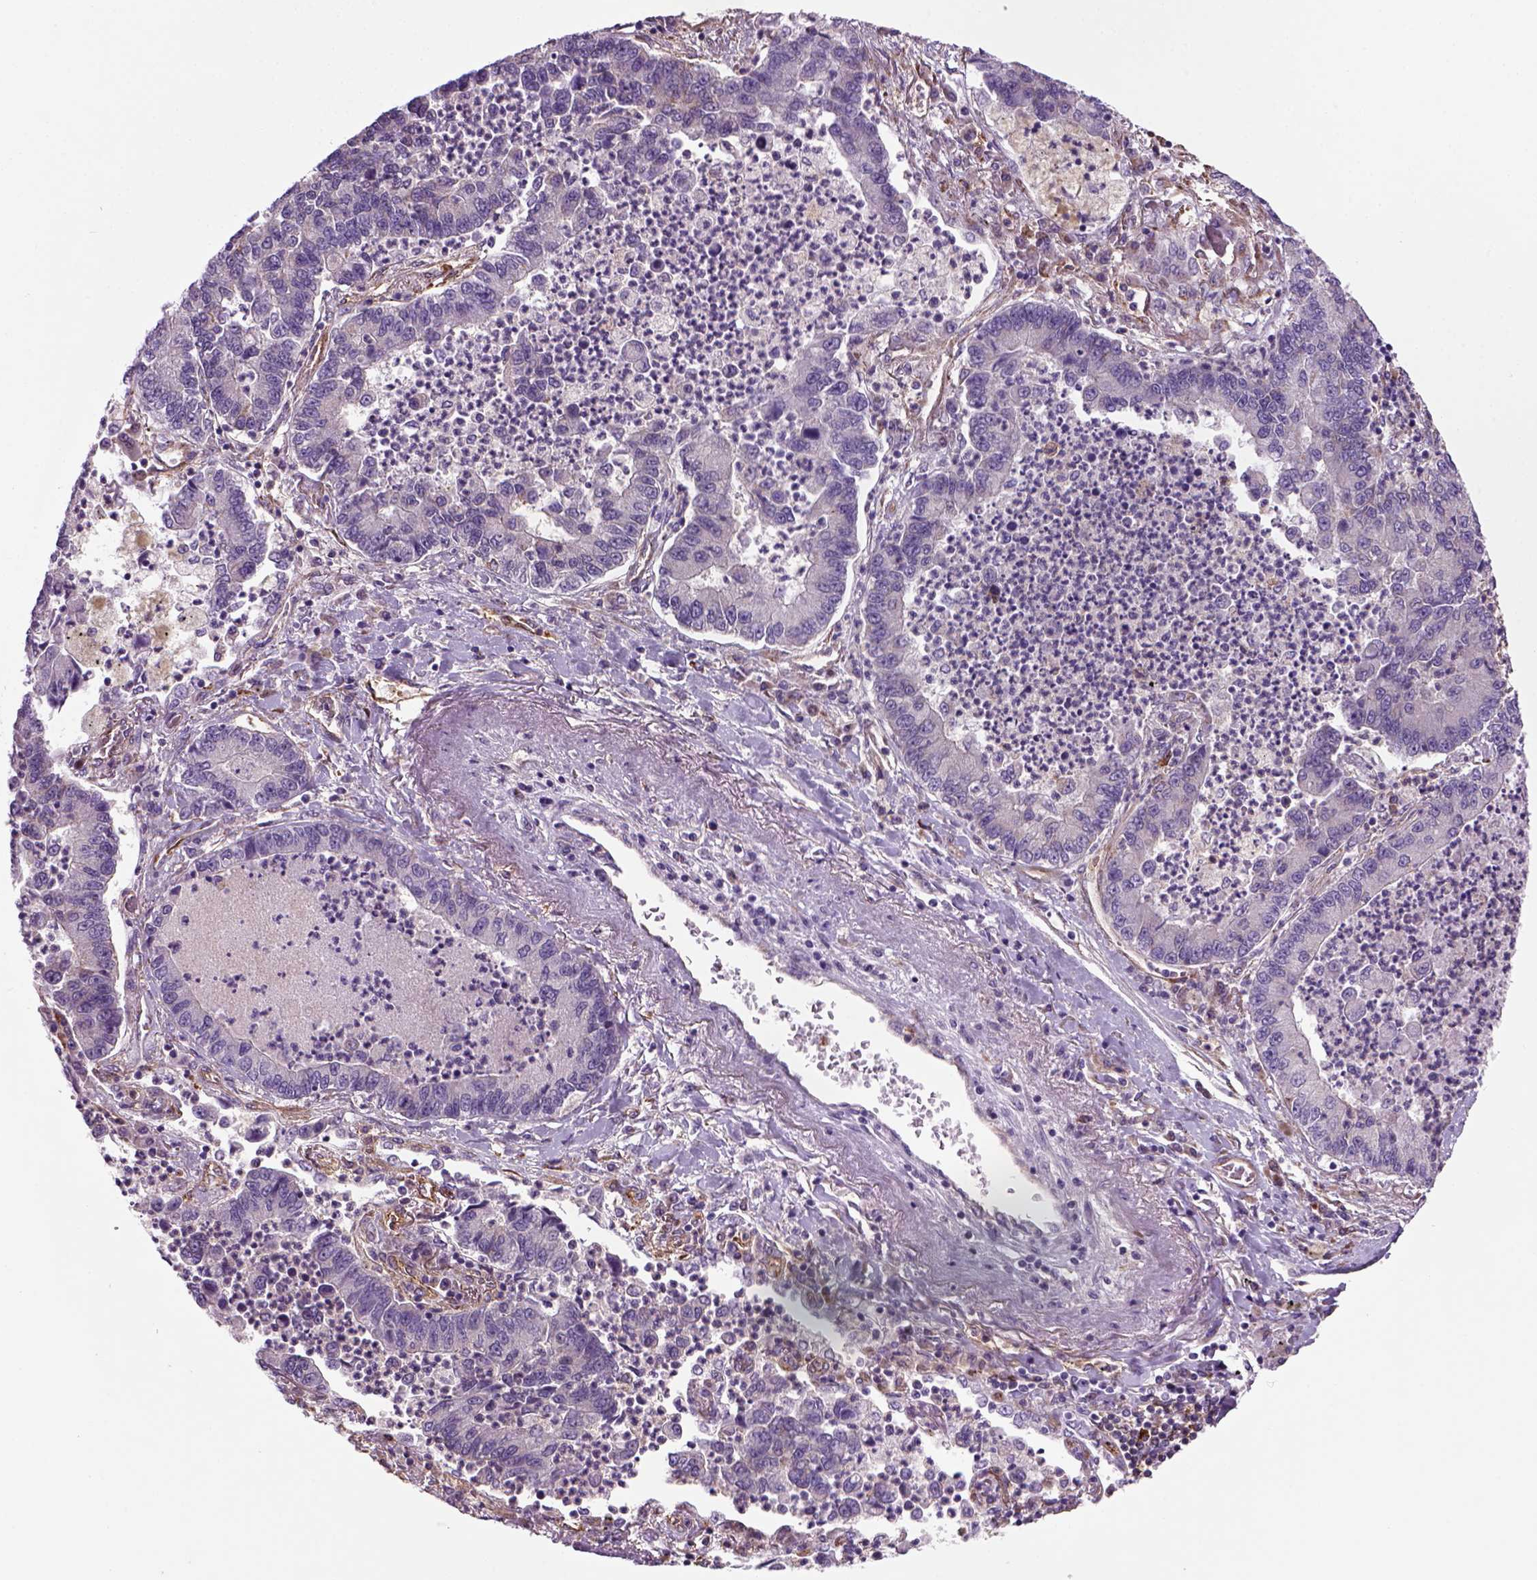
{"staining": {"intensity": "negative", "quantity": "none", "location": "none"}, "tissue": "lung cancer", "cell_type": "Tumor cells", "image_type": "cancer", "snomed": [{"axis": "morphology", "description": "Adenocarcinoma, NOS"}, {"axis": "topography", "description": "Lung"}], "caption": "The immunohistochemistry (IHC) photomicrograph has no significant staining in tumor cells of lung cancer (adenocarcinoma) tissue. (DAB (3,3'-diaminobenzidine) immunohistochemistry visualized using brightfield microscopy, high magnification).", "gene": "MARCKS", "patient": {"sex": "female", "age": 57}}